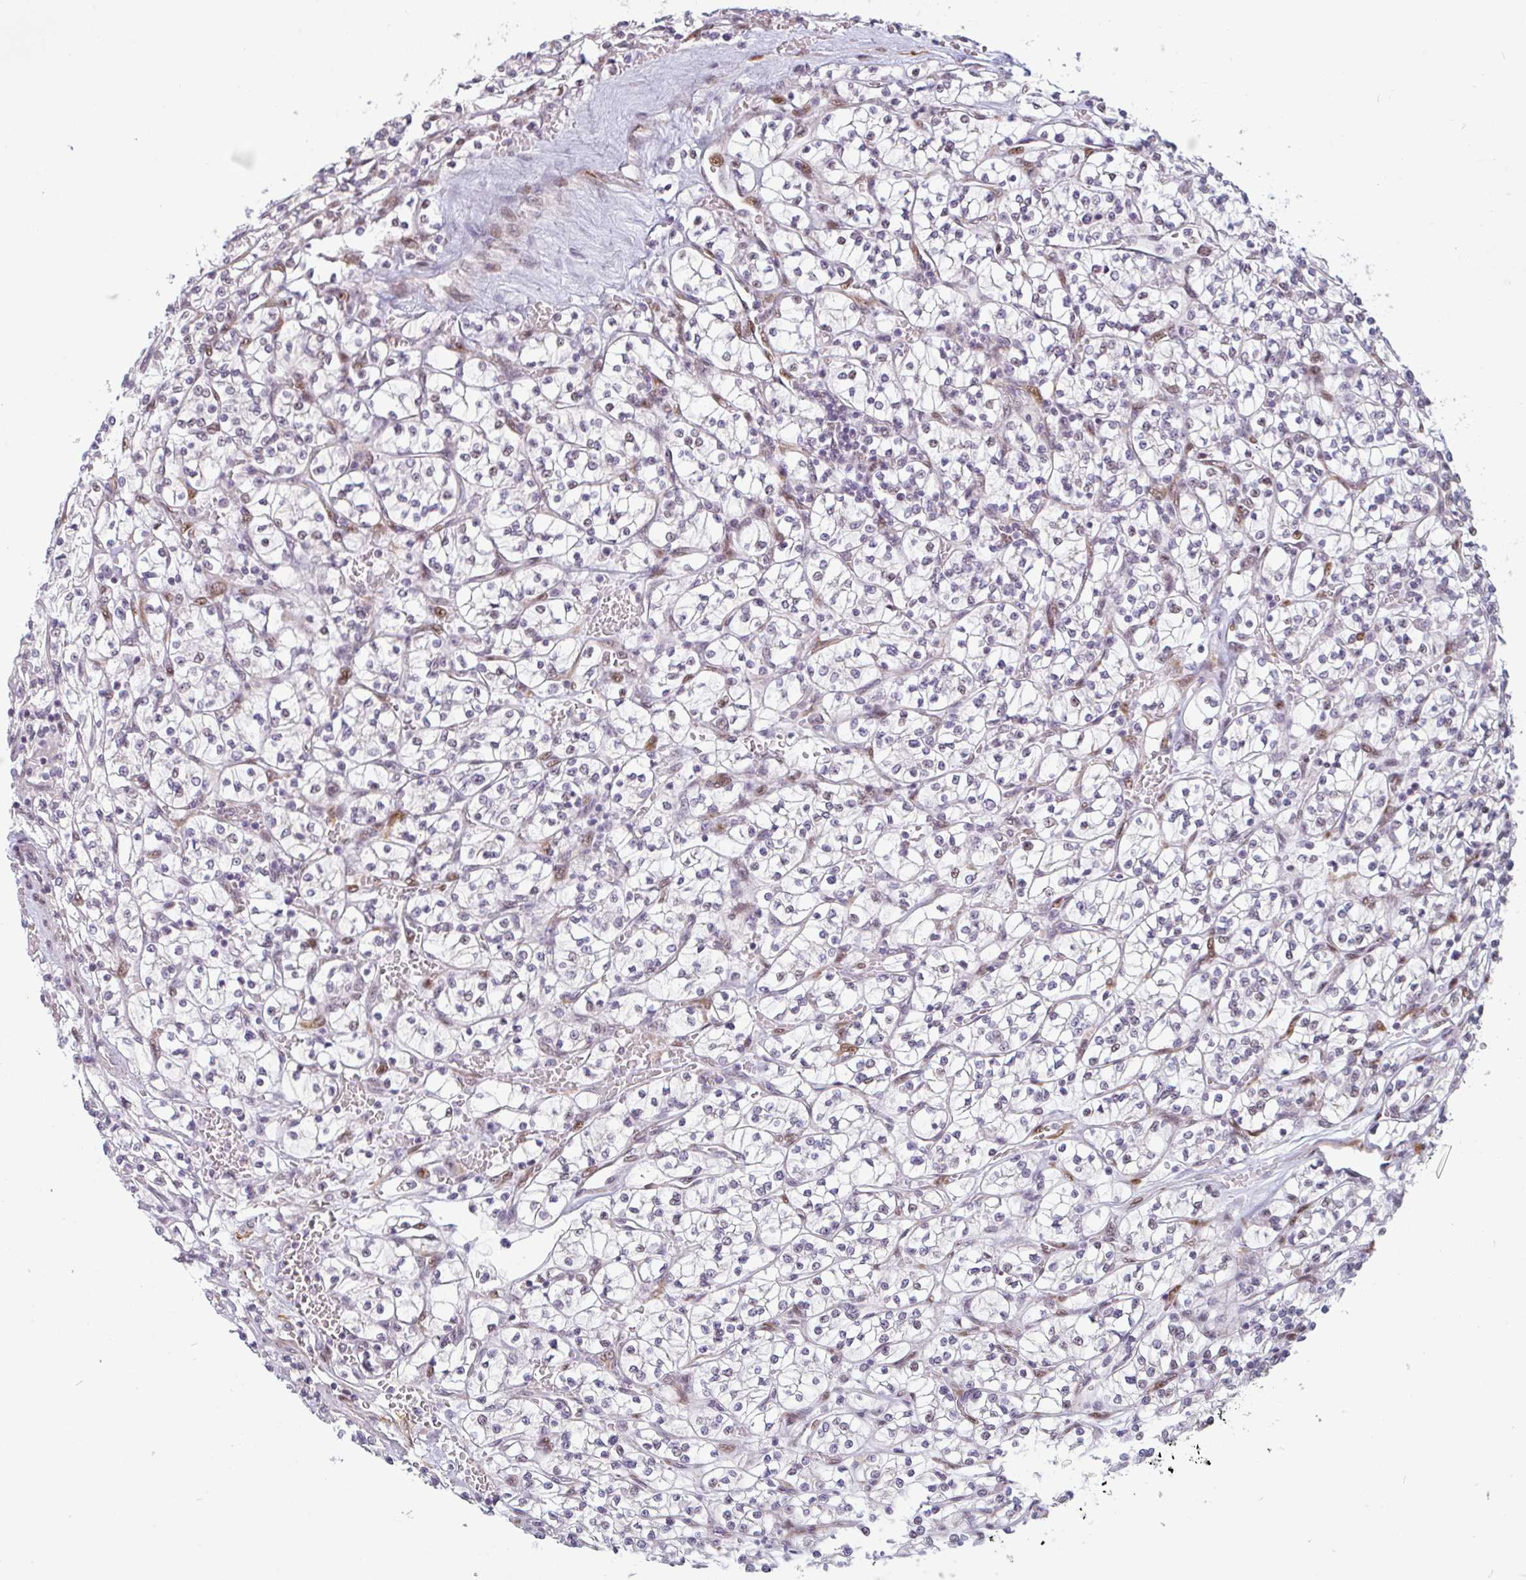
{"staining": {"intensity": "negative", "quantity": "none", "location": "none"}, "tissue": "renal cancer", "cell_type": "Tumor cells", "image_type": "cancer", "snomed": [{"axis": "morphology", "description": "Adenocarcinoma, NOS"}, {"axis": "topography", "description": "Kidney"}], "caption": "Renal adenocarcinoma was stained to show a protein in brown. There is no significant staining in tumor cells. (IHC, brightfield microscopy, high magnification).", "gene": "TMEM119", "patient": {"sex": "female", "age": 64}}